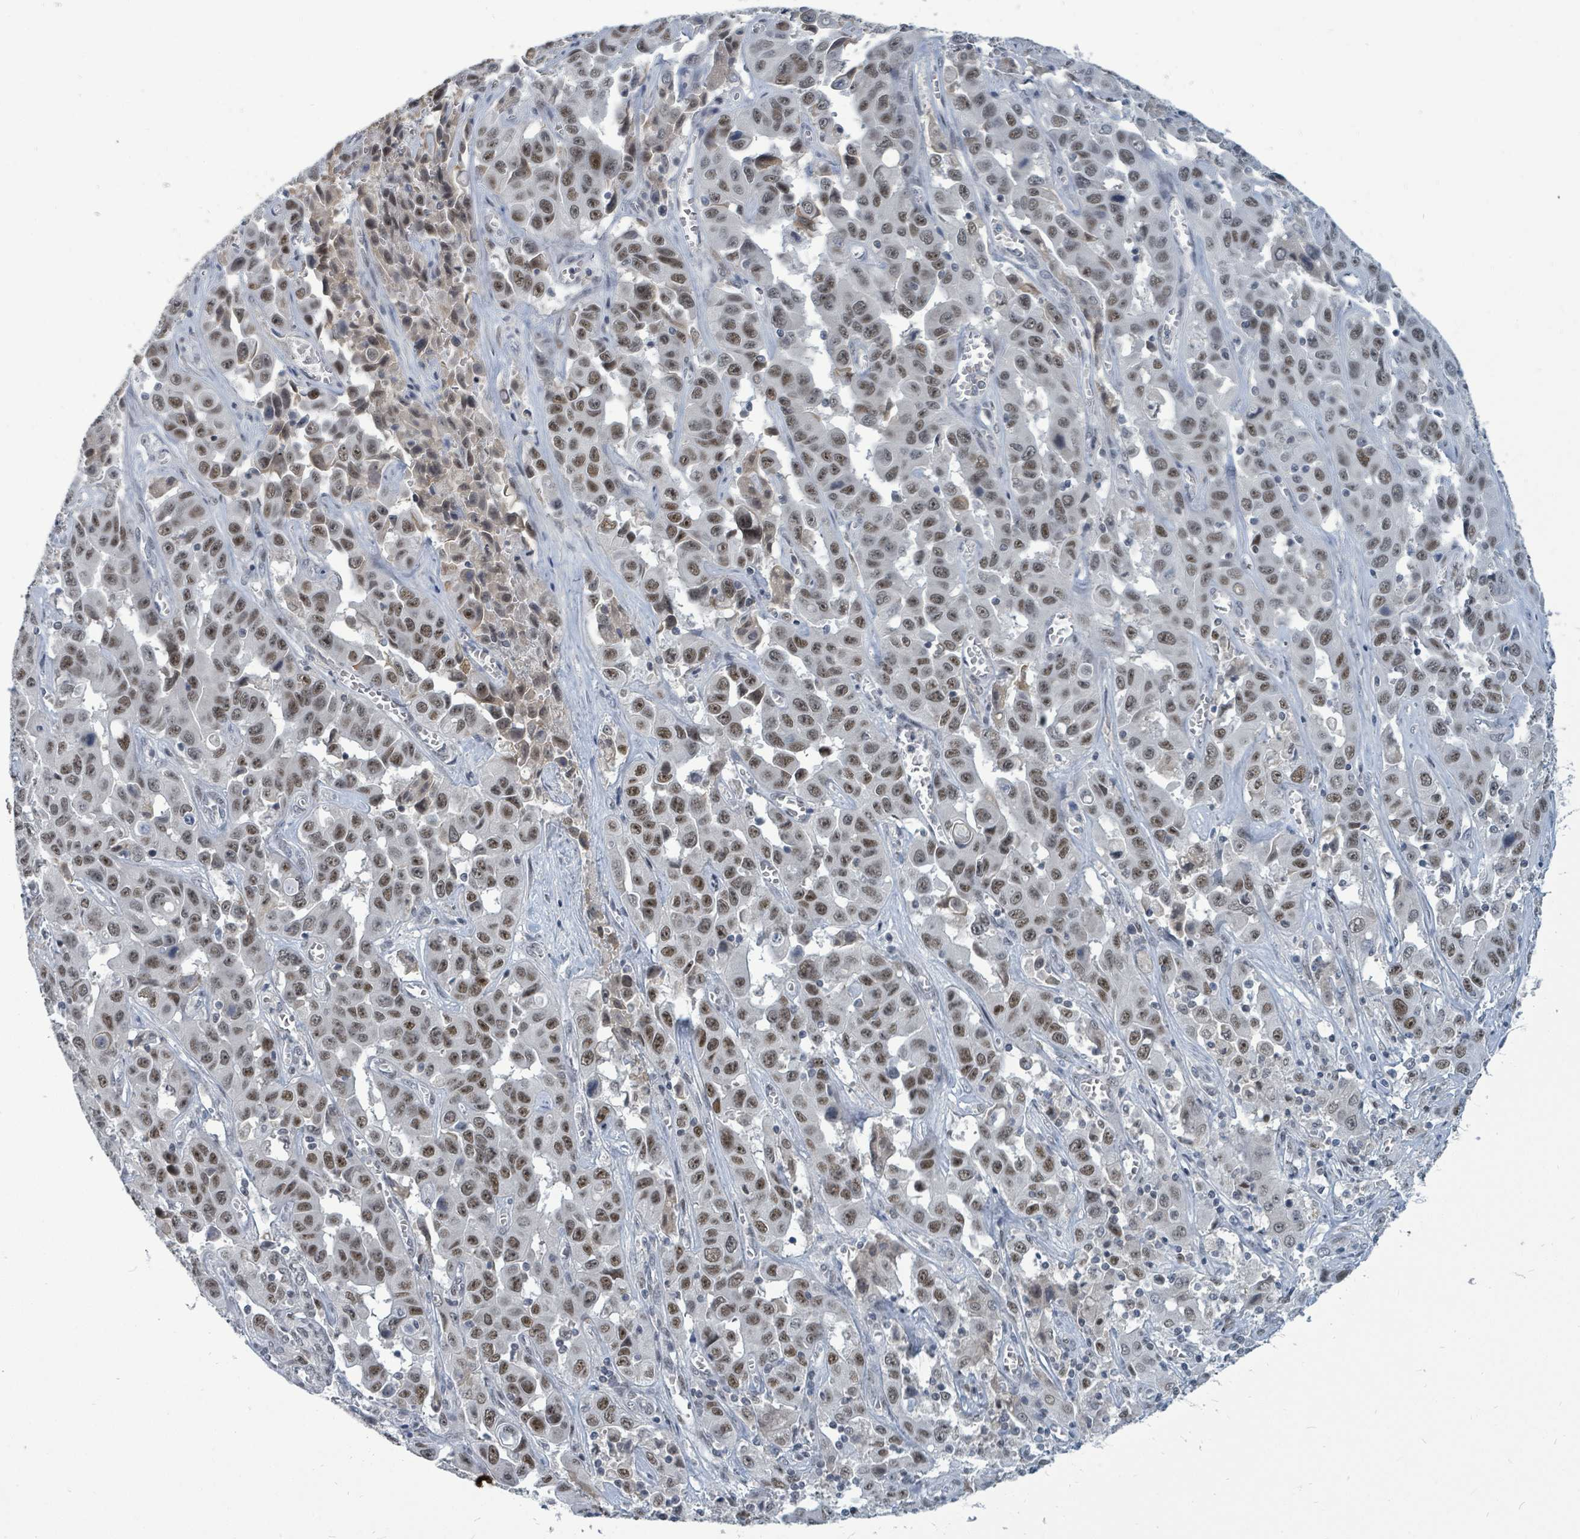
{"staining": {"intensity": "moderate", "quantity": ">75%", "location": "nuclear"}, "tissue": "liver cancer", "cell_type": "Tumor cells", "image_type": "cancer", "snomed": [{"axis": "morphology", "description": "Cholangiocarcinoma"}, {"axis": "topography", "description": "Liver"}], "caption": "A photomicrograph of human cholangiocarcinoma (liver) stained for a protein exhibits moderate nuclear brown staining in tumor cells.", "gene": "UCK1", "patient": {"sex": "female", "age": 52}}